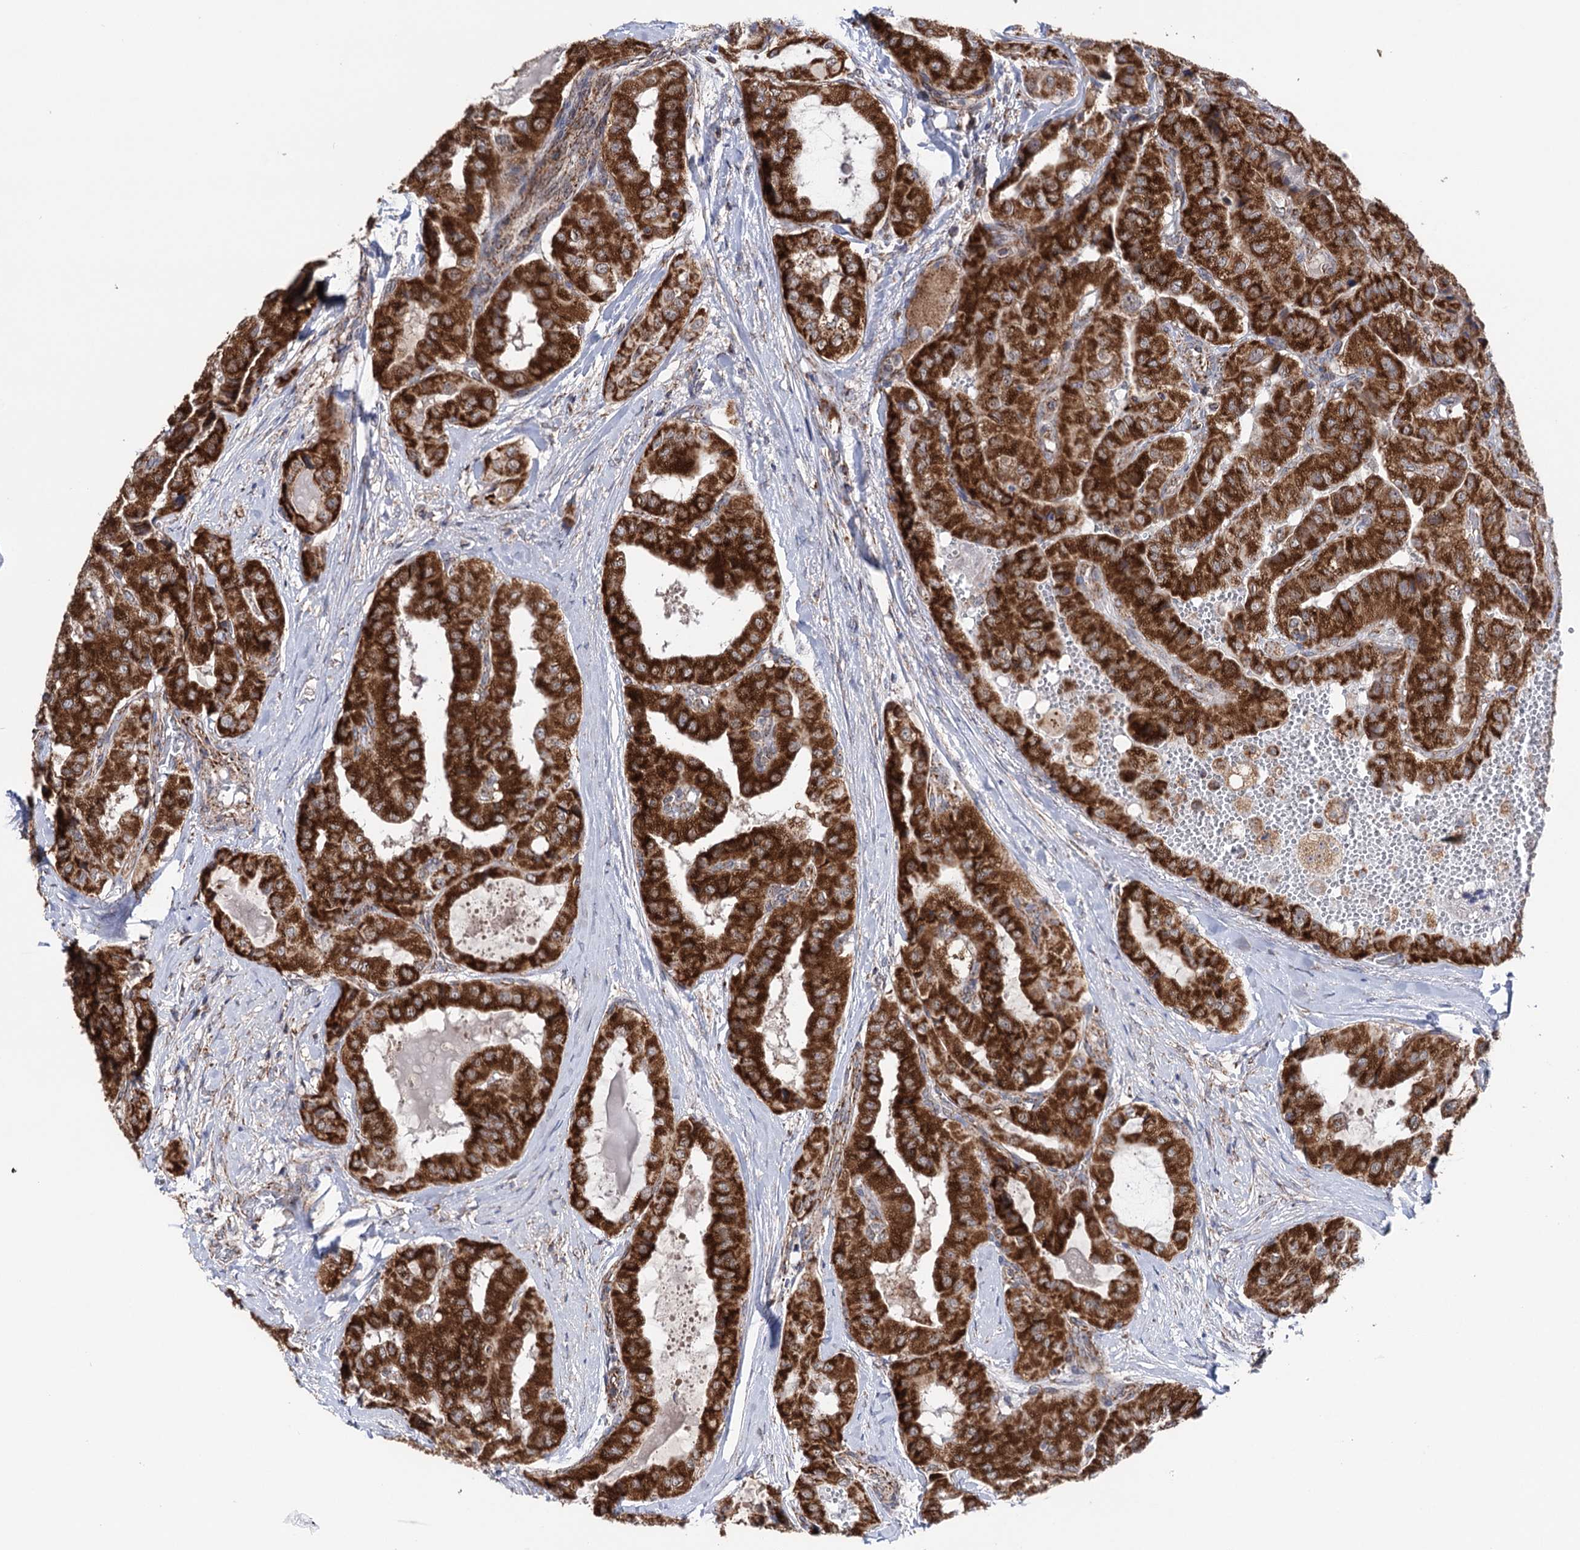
{"staining": {"intensity": "strong", "quantity": ">75%", "location": "cytoplasmic/membranous"}, "tissue": "thyroid cancer", "cell_type": "Tumor cells", "image_type": "cancer", "snomed": [{"axis": "morphology", "description": "Papillary adenocarcinoma, NOS"}, {"axis": "topography", "description": "Thyroid gland"}], "caption": "Strong cytoplasmic/membranous protein staining is present in about >75% of tumor cells in thyroid papillary adenocarcinoma. The protein of interest is stained brown, and the nuclei are stained in blue (DAB (3,3'-diaminobenzidine) IHC with brightfield microscopy, high magnification).", "gene": "SUCLA2", "patient": {"sex": "female", "age": 59}}